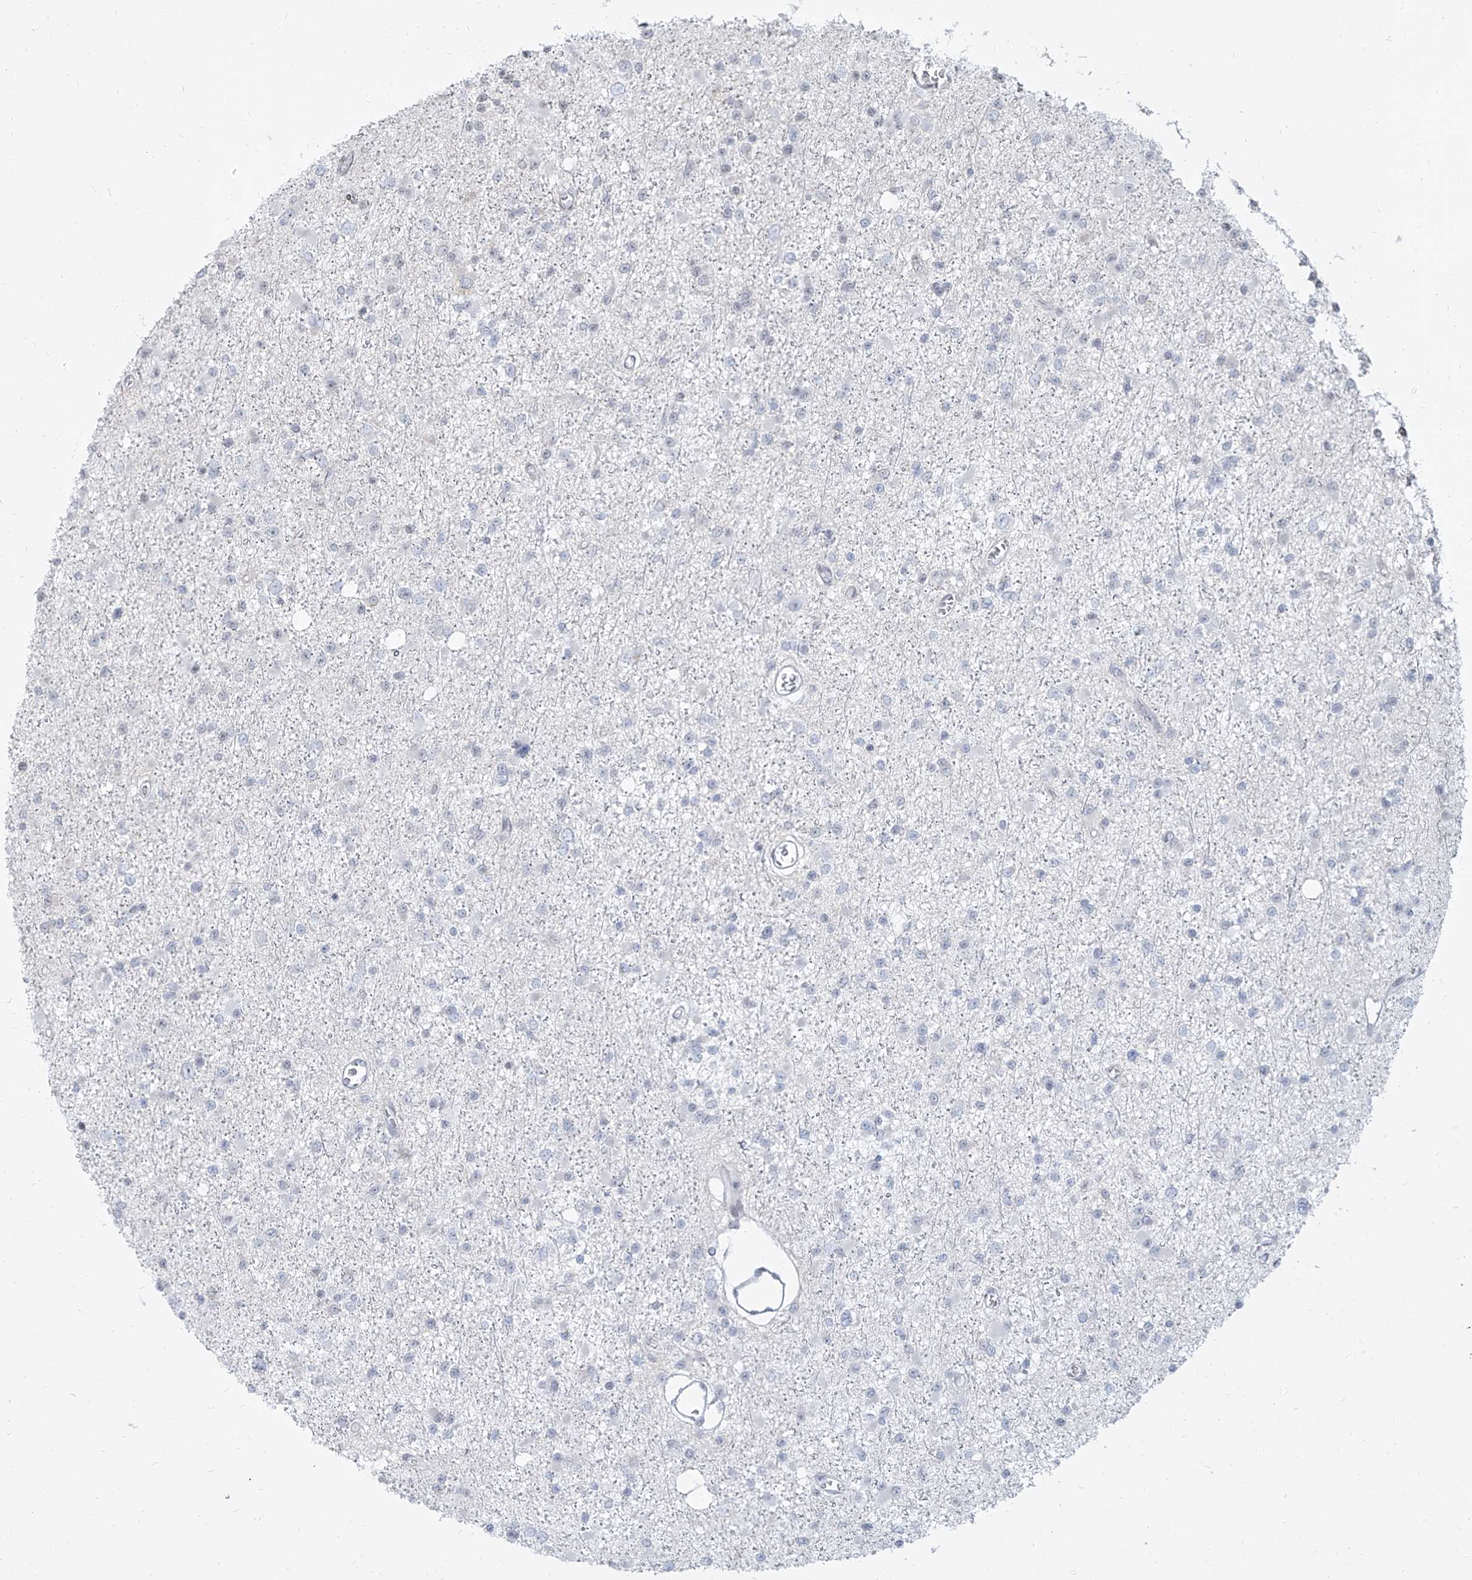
{"staining": {"intensity": "negative", "quantity": "none", "location": "none"}, "tissue": "glioma", "cell_type": "Tumor cells", "image_type": "cancer", "snomed": [{"axis": "morphology", "description": "Glioma, malignant, Low grade"}, {"axis": "topography", "description": "Brain"}], "caption": "High power microscopy histopathology image of an immunohistochemistry (IHC) photomicrograph of malignant low-grade glioma, revealing no significant staining in tumor cells. (DAB (3,3'-diaminobenzidine) IHC with hematoxylin counter stain).", "gene": "TXLNB", "patient": {"sex": "female", "age": 22}}